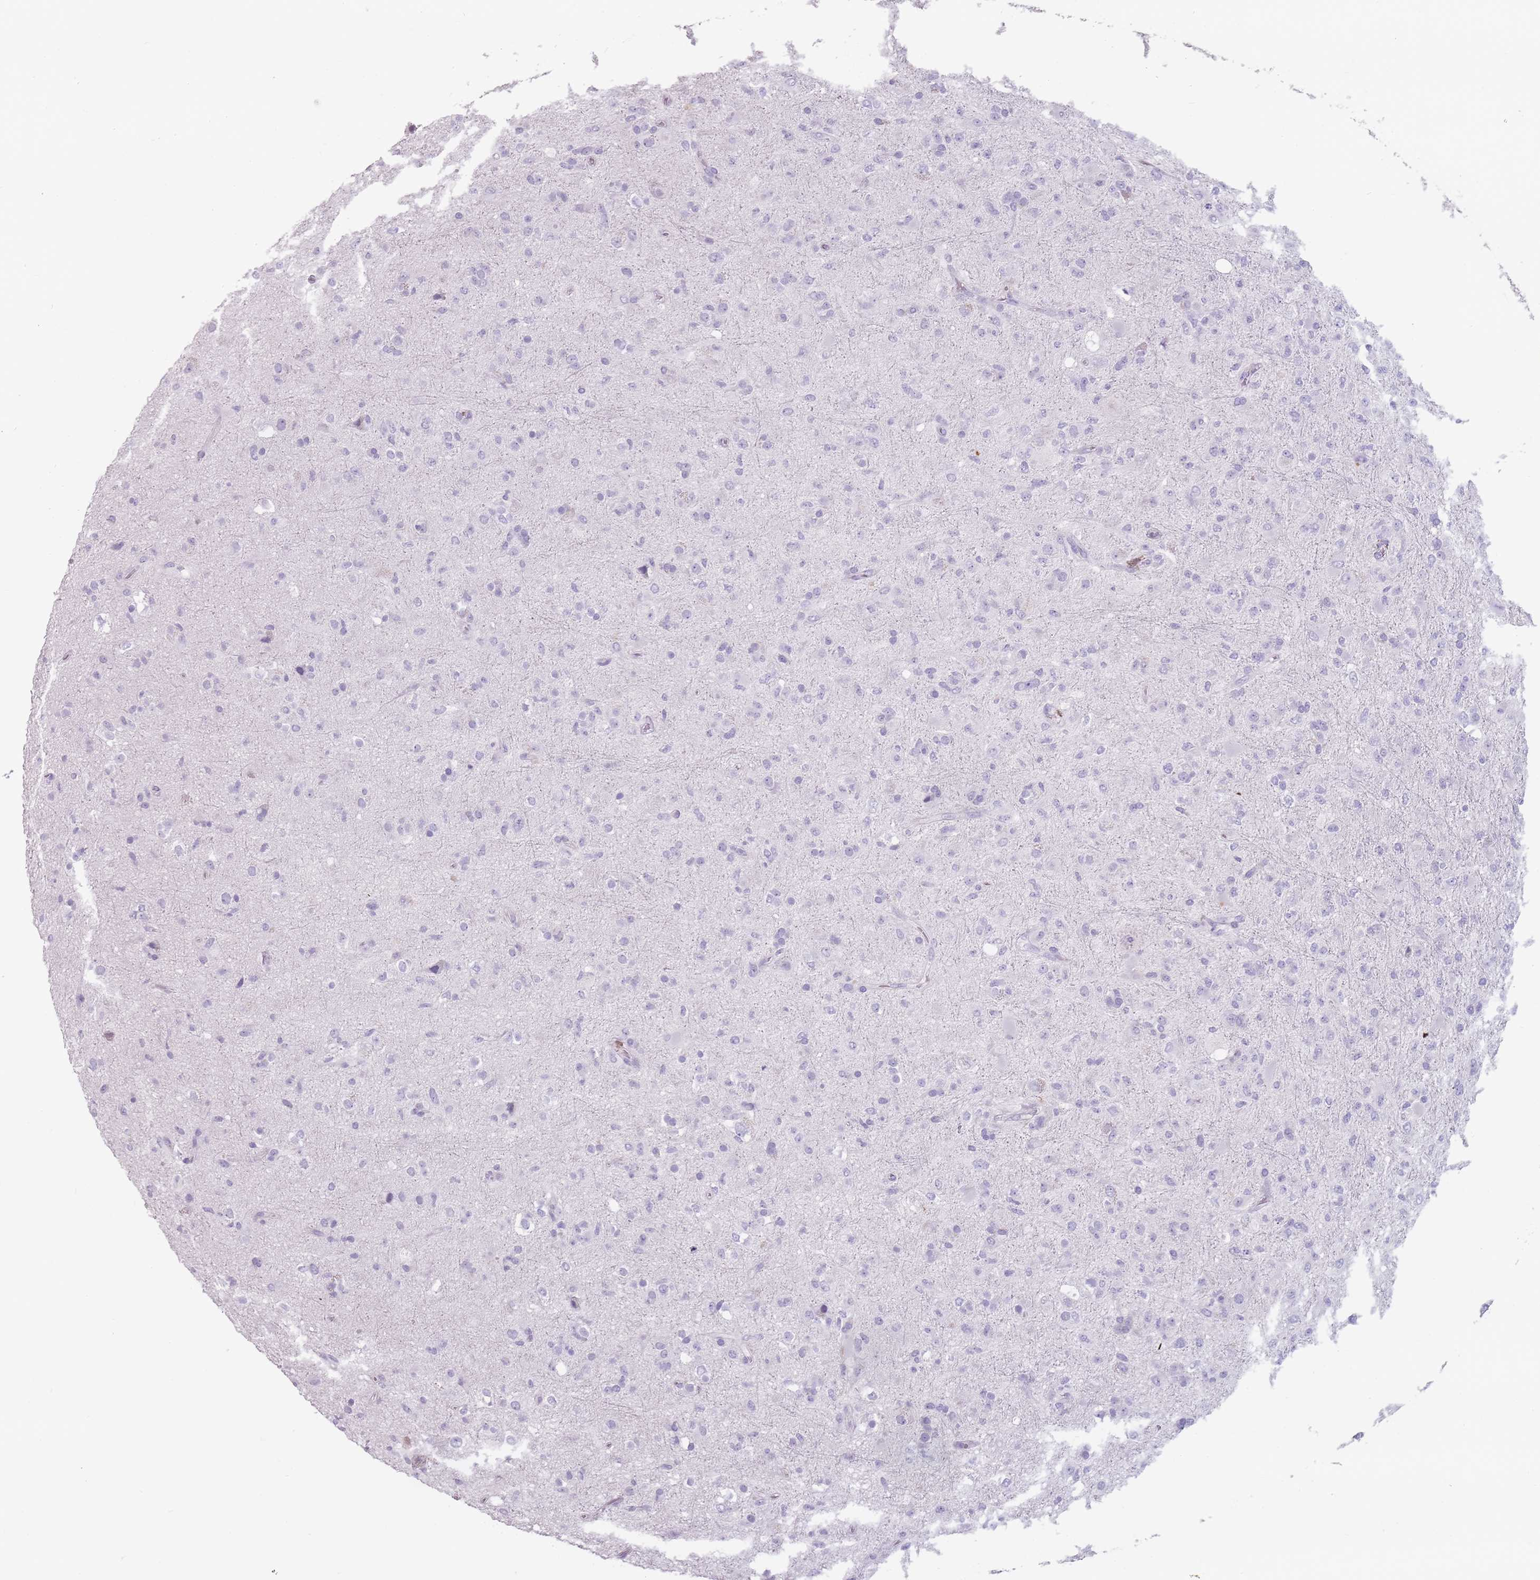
{"staining": {"intensity": "negative", "quantity": "none", "location": "none"}, "tissue": "glioma", "cell_type": "Tumor cells", "image_type": "cancer", "snomed": [{"axis": "morphology", "description": "Glioma, malignant, Low grade"}, {"axis": "topography", "description": "Brain"}], "caption": "Protein analysis of glioma reveals no significant staining in tumor cells.", "gene": "ZNF584", "patient": {"sex": "male", "age": 65}}